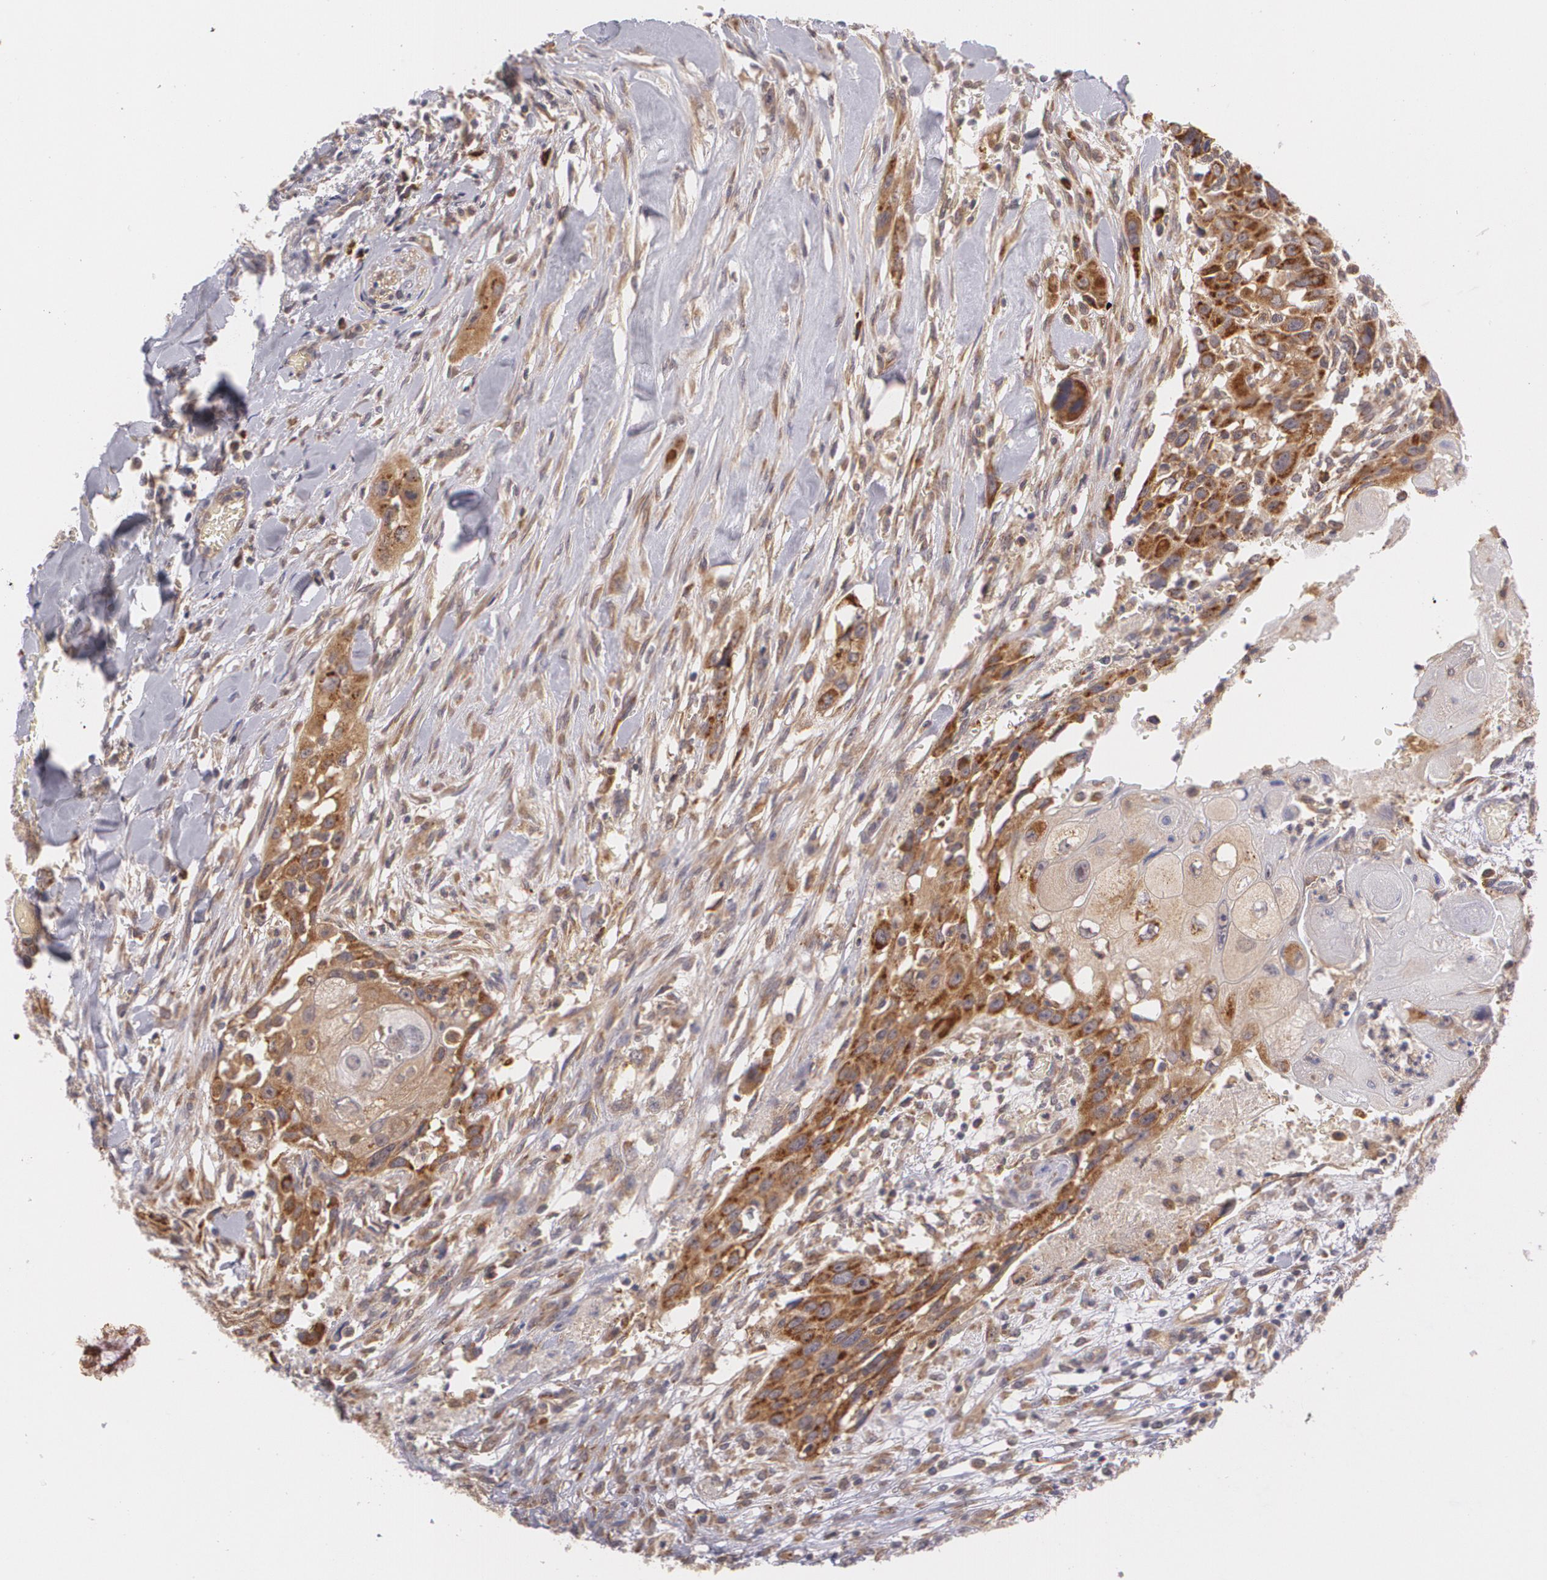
{"staining": {"intensity": "moderate", "quantity": ">75%", "location": "cytoplasmic/membranous"}, "tissue": "head and neck cancer", "cell_type": "Tumor cells", "image_type": "cancer", "snomed": [{"axis": "morphology", "description": "Neoplasm, malignant, NOS"}, {"axis": "topography", "description": "Salivary gland"}, {"axis": "topography", "description": "Head-Neck"}], "caption": "Immunohistochemistry (IHC) (DAB) staining of human head and neck cancer reveals moderate cytoplasmic/membranous protein expression in about >75% of tumor cells.", "gene": "CCL17", "patient": {"sex": "male", "age": 43}}